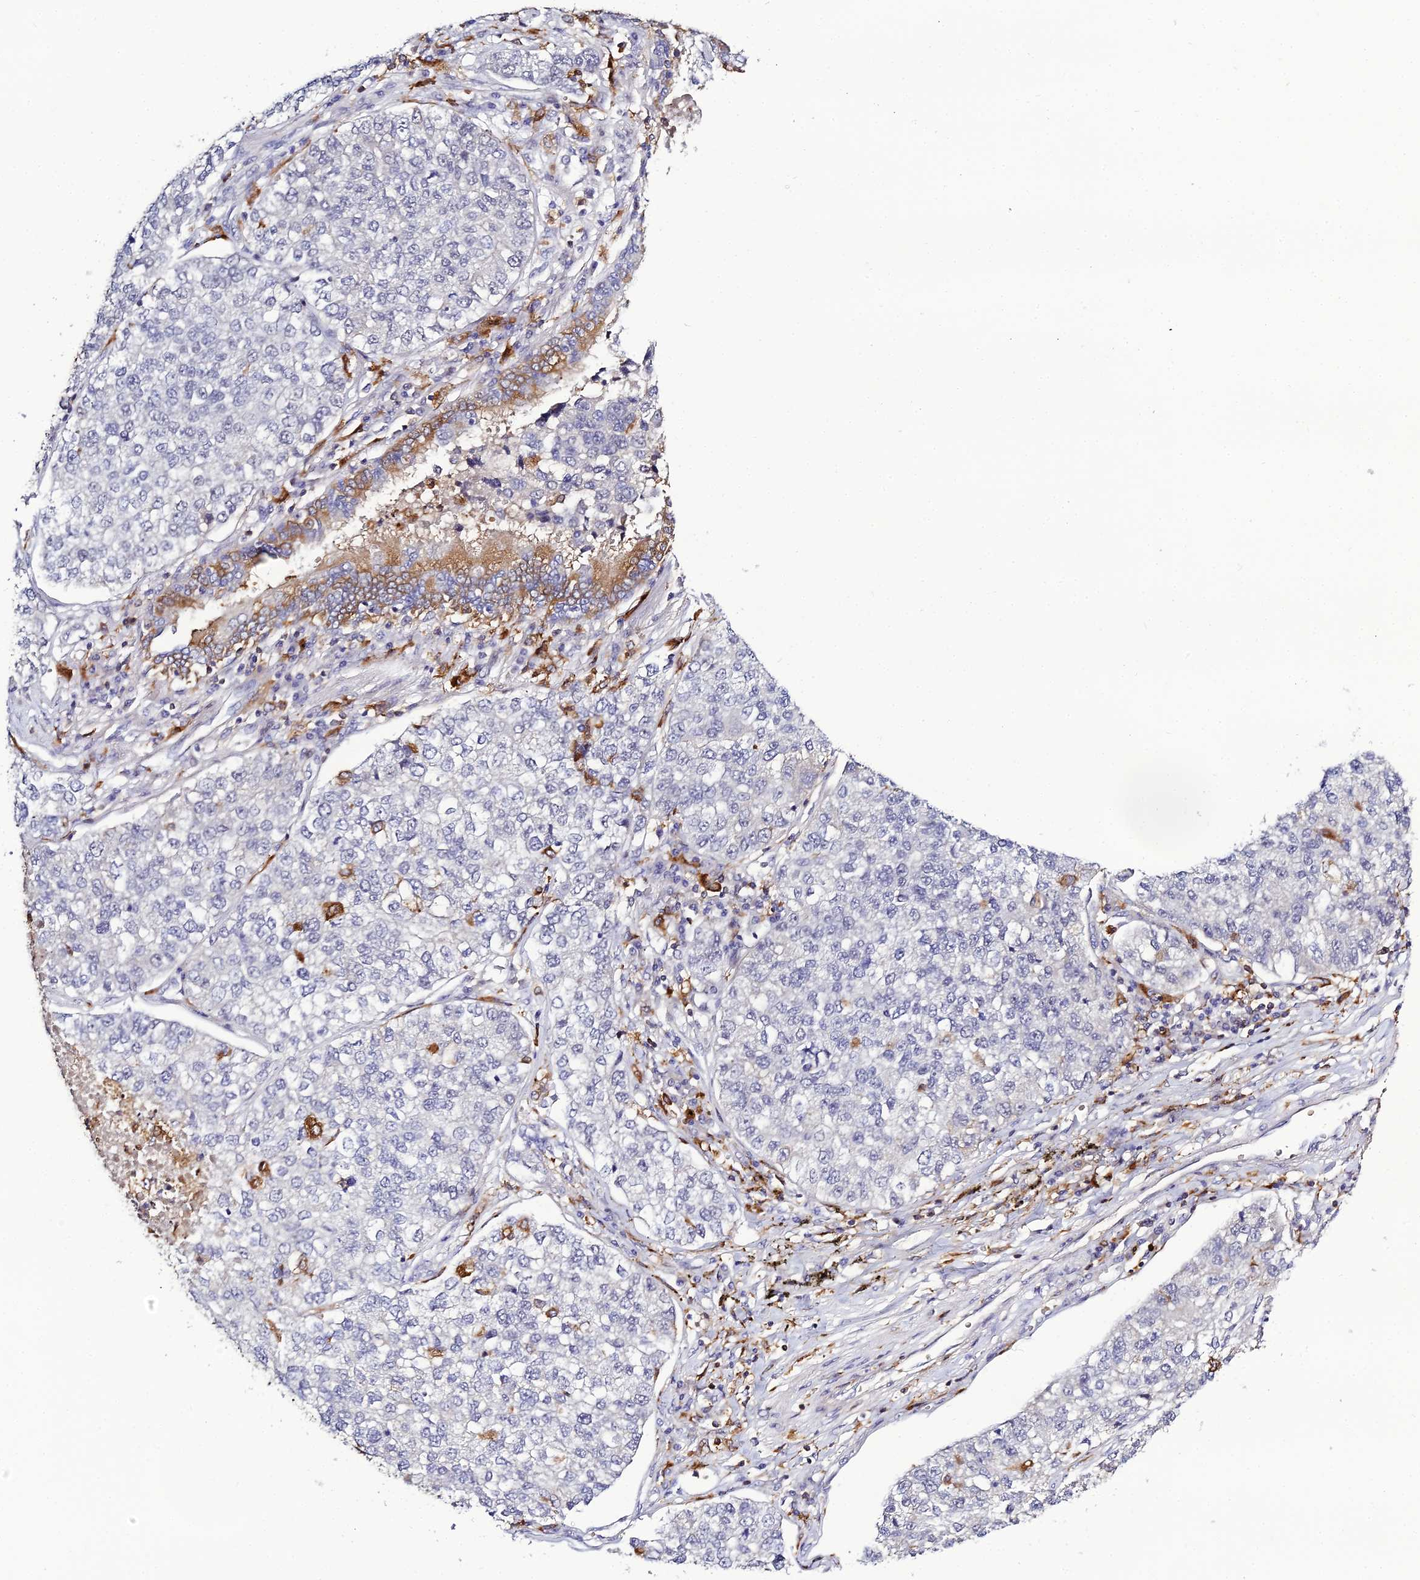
{"staining": {"intensity": "negative", "quantity": "none", "location": "none"}, "tissue": "lung cancer", "cell_type": "Tumor cells", "image_type": "cancer", "snomed": [{"axis": "morphology", "description": "Adenocarcinoma, NOS"}, {"axis": "topography", "description": "Lung"}], "caption": "Image shows no significant protein positivity in tumor cells of adenocarcinoma (lung).", "gene": "IL4I1", "patient": {"sex": "male", "age": 49}}